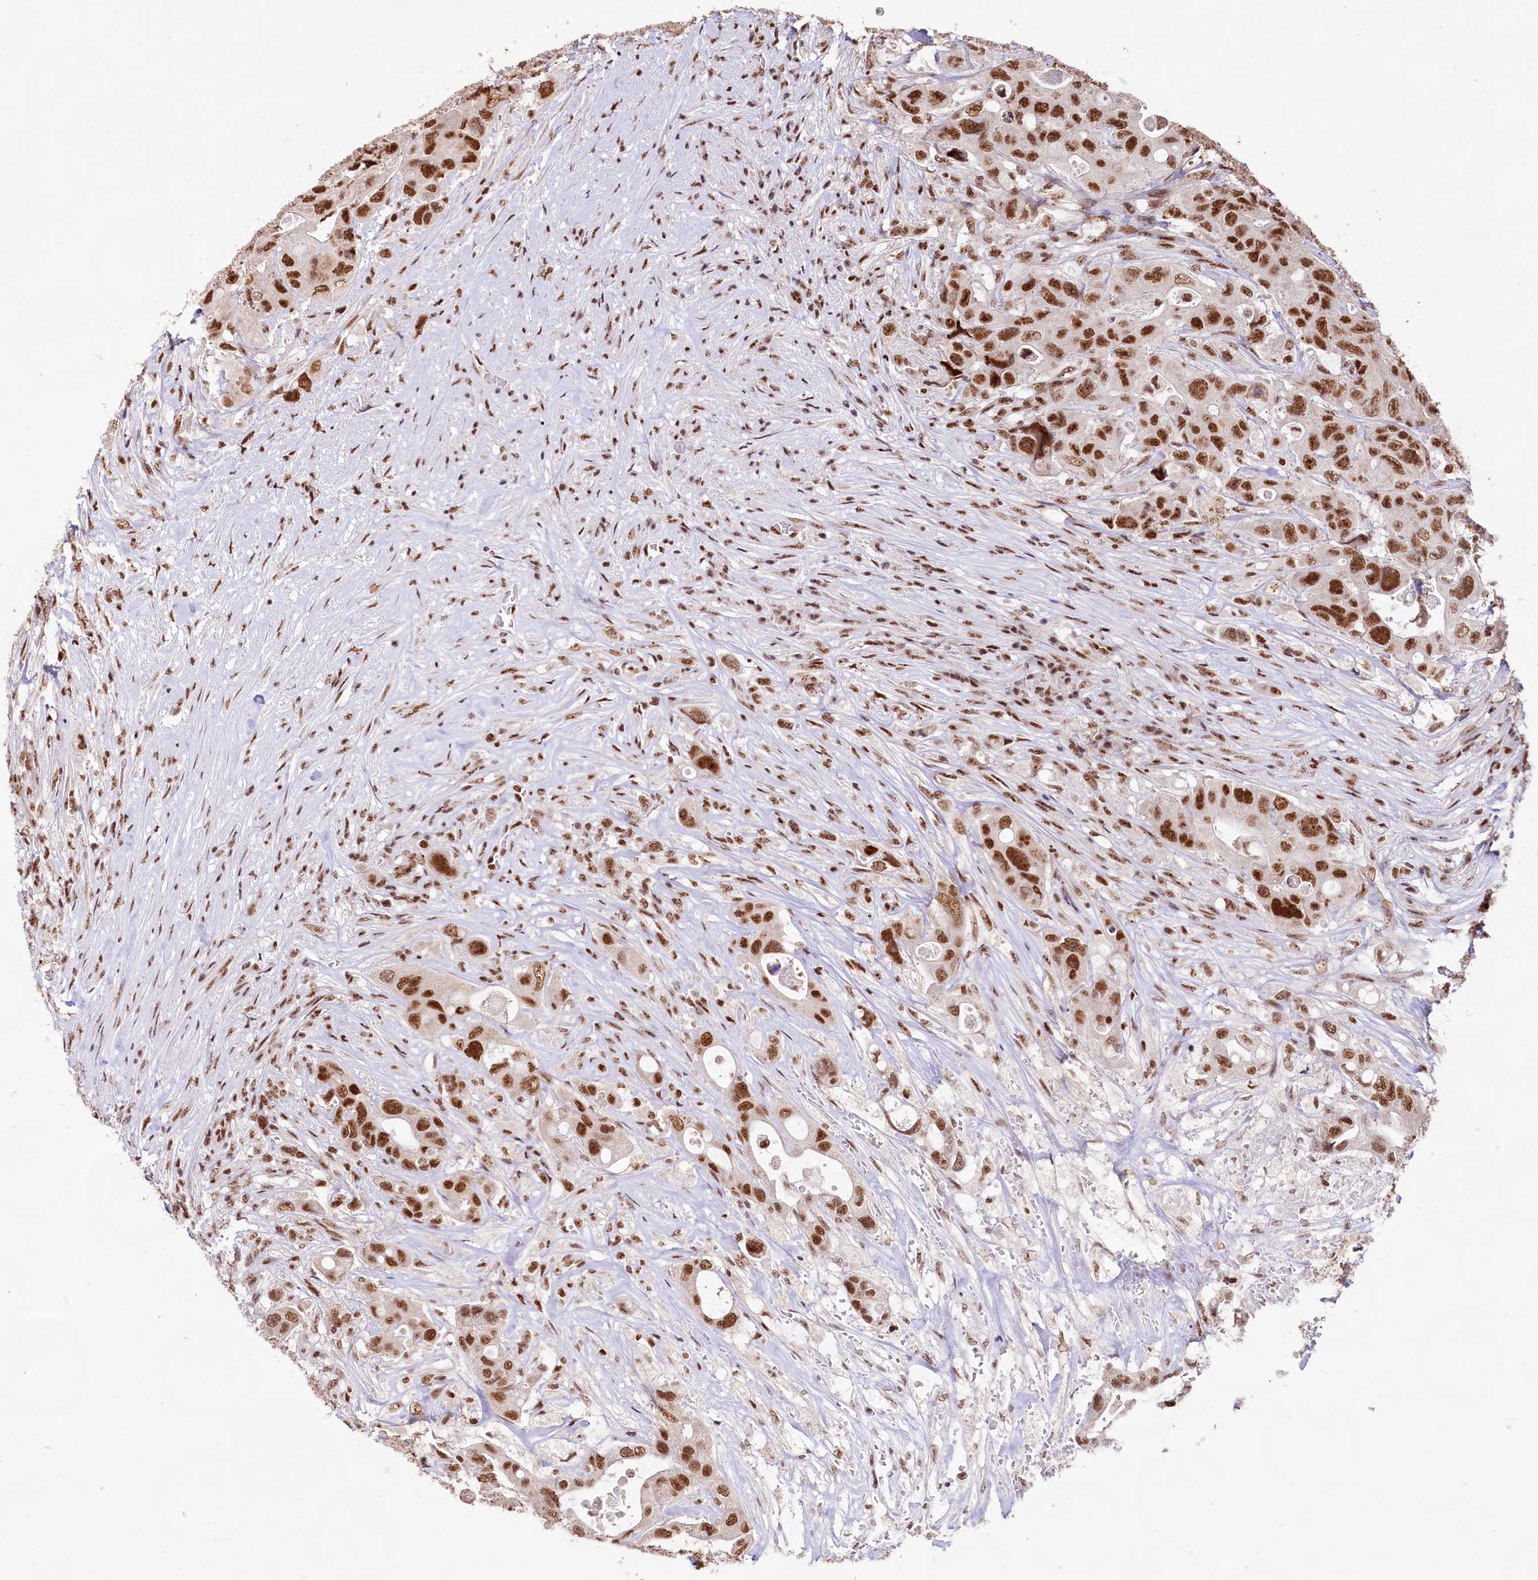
{"staining": {"intensity": "strong", "quantity": ">75%", "location": "nuclear"}, "tissue": "colorectal cancer", "cell_type": "Tumor cells", "image_type": "cancer", "snomed": [{"axis": "morphology", "description": "Adenocarcinoma, NOS"}, {"axis": "topography", "description": "Colon"}], "caption": "A brown stain shows strong nuclear positivity of a protein in adenocarcinoma (colorectal) tumor cells. Ihc stains the protein of interest in brown and the nuclei are stained blue.", "gene": "HIRA", "patient": {"sex": "female", "age": 46}}